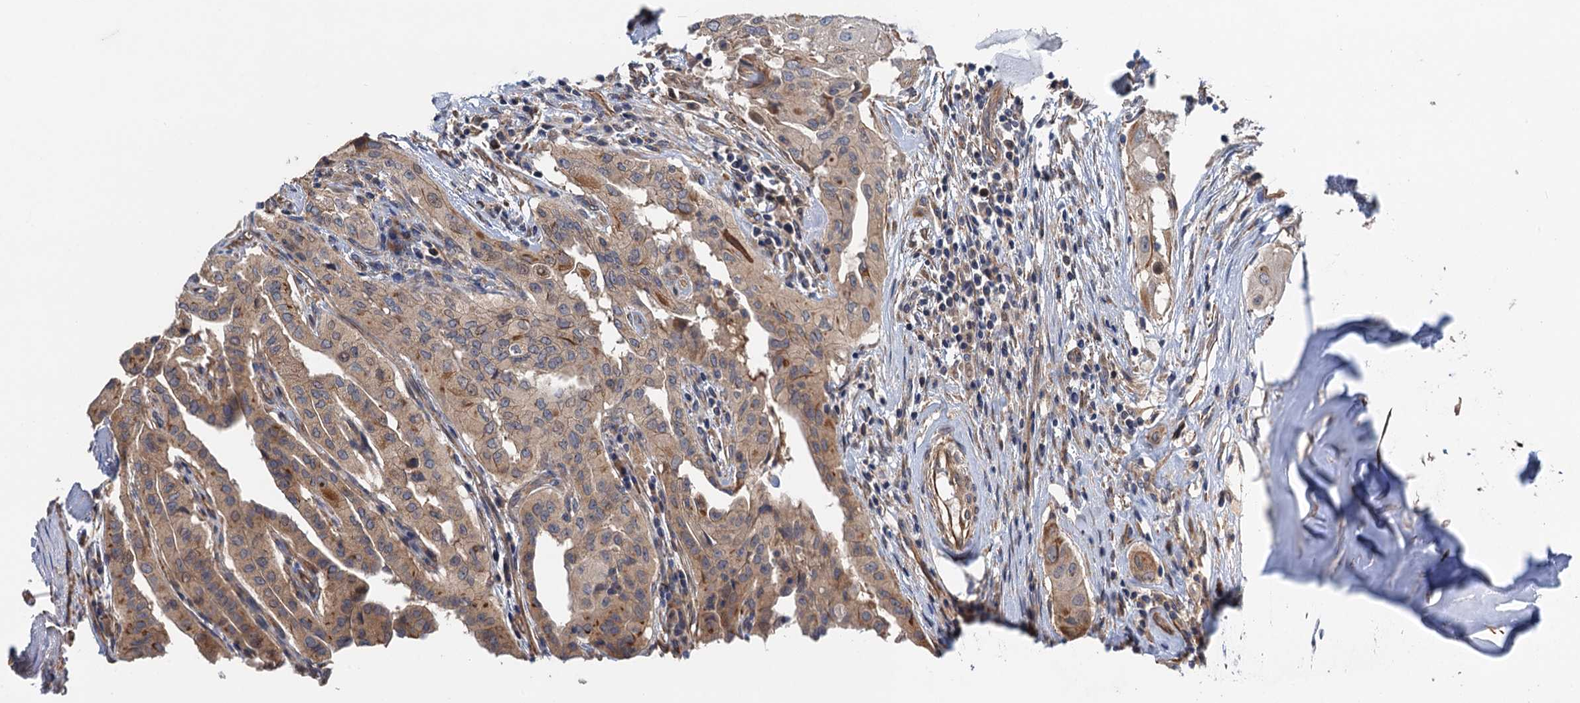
{"staining": {"intensity": "weak", "quantity": ">75%", "location": "cytoplasmic/membranous"}, "tissue": "thyroid cancer", "cell_type": "Tumor cells", "image_type": "cancer", "snomed": [{"axis": "morphology", "description": "Papillary adenocarcinoma, NOS"}, {"axis": "topography", "description": "Thyroid gland"}], "caption": "There is low levels of weak cytoplasmic/membranous expression in tumor cells of thyroid papillary adenocarcinoma, as demonstrated by immunohistochemical staining (brown color).", "gene": "PJA2", "patient": {"sex": "female", "age": 59}}